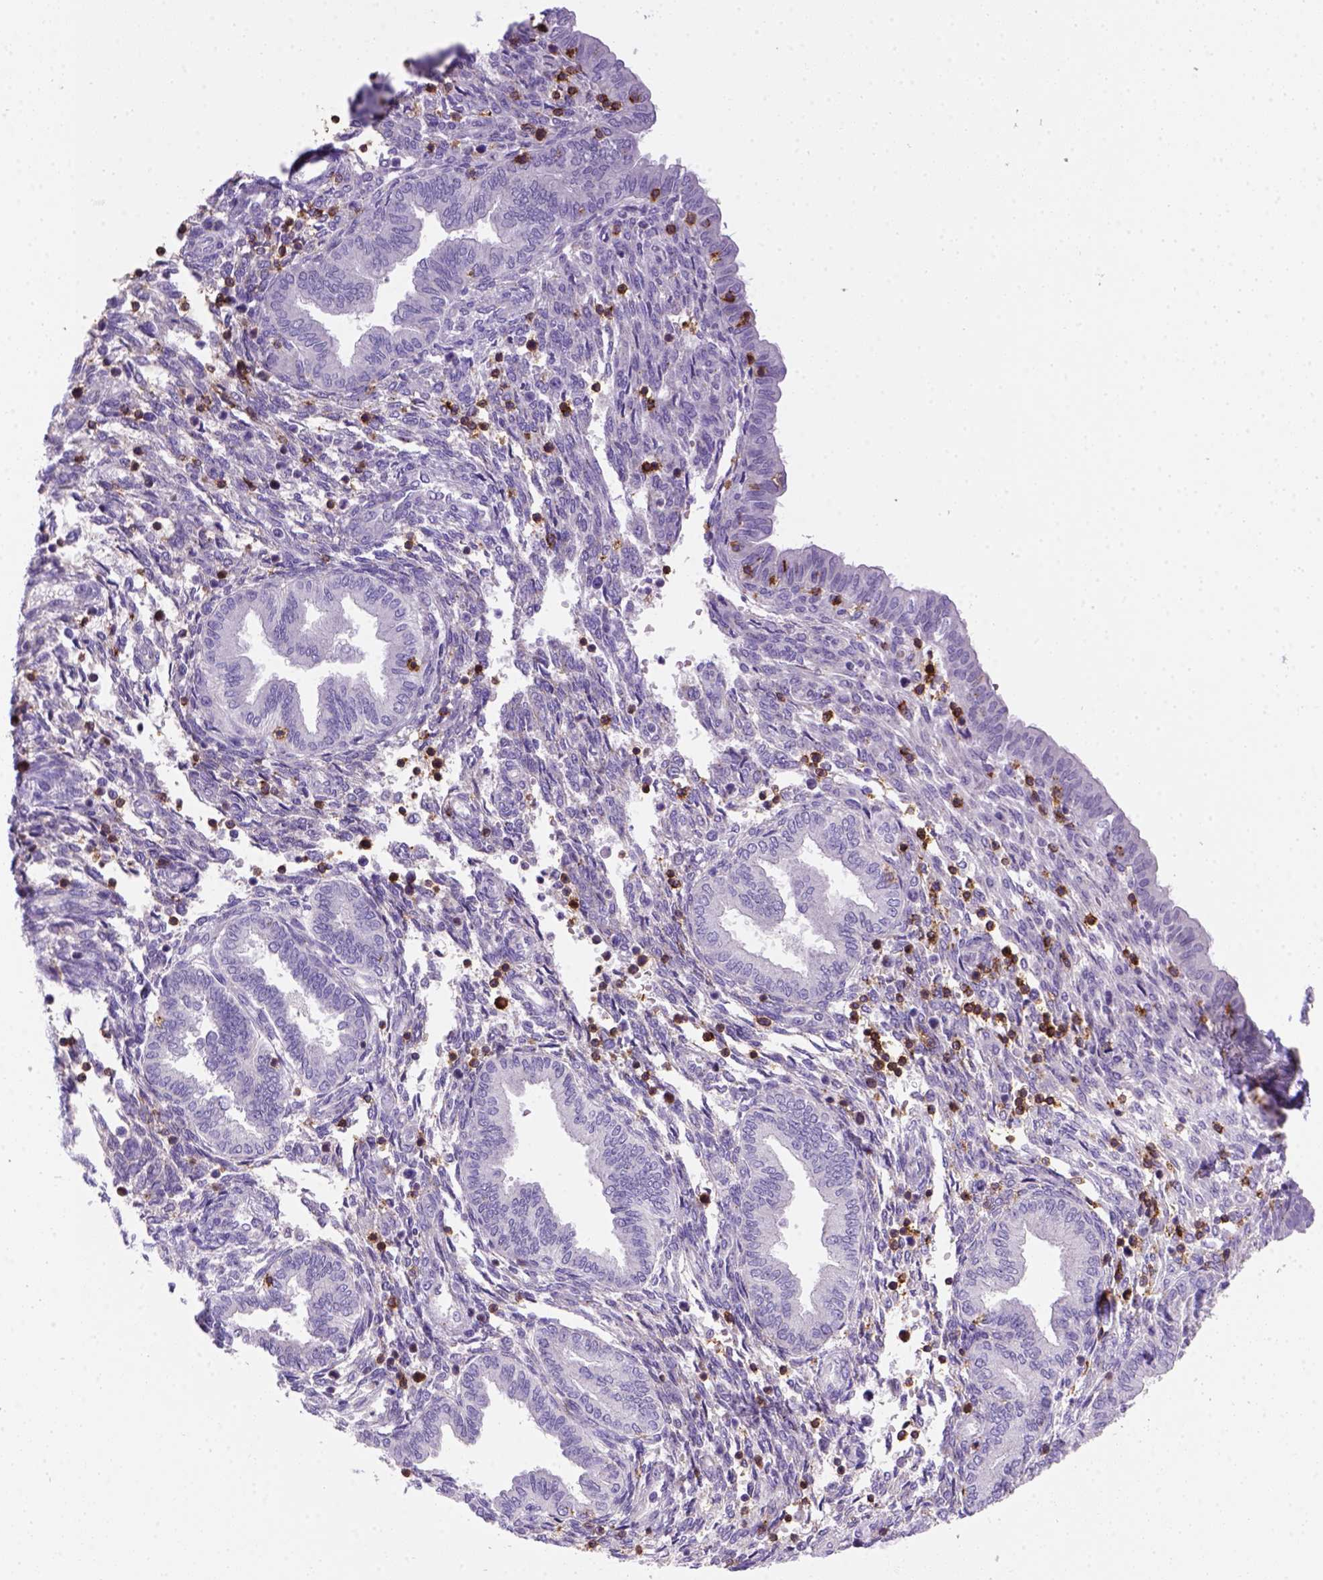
{"staining": {"intensity": "negative", "quantity": "none", "location": "none"}, "tissue": "endometrium", "cell_type": "Cells in endometrial stroma", "image_type": "normal", "snomed": [{"axis": "morphology", "description": "Normal tissue, NOS"}, {"axis": "topography", "description": "Endometrium"}], "caption": "This is a histopathology image of immunohistochemistry (IHC) staining of normal endometrium, which shows no expression in cells in endometrial stroma.", "gene": "CD3E", "patient": {"sex": "female", "age": 42}}